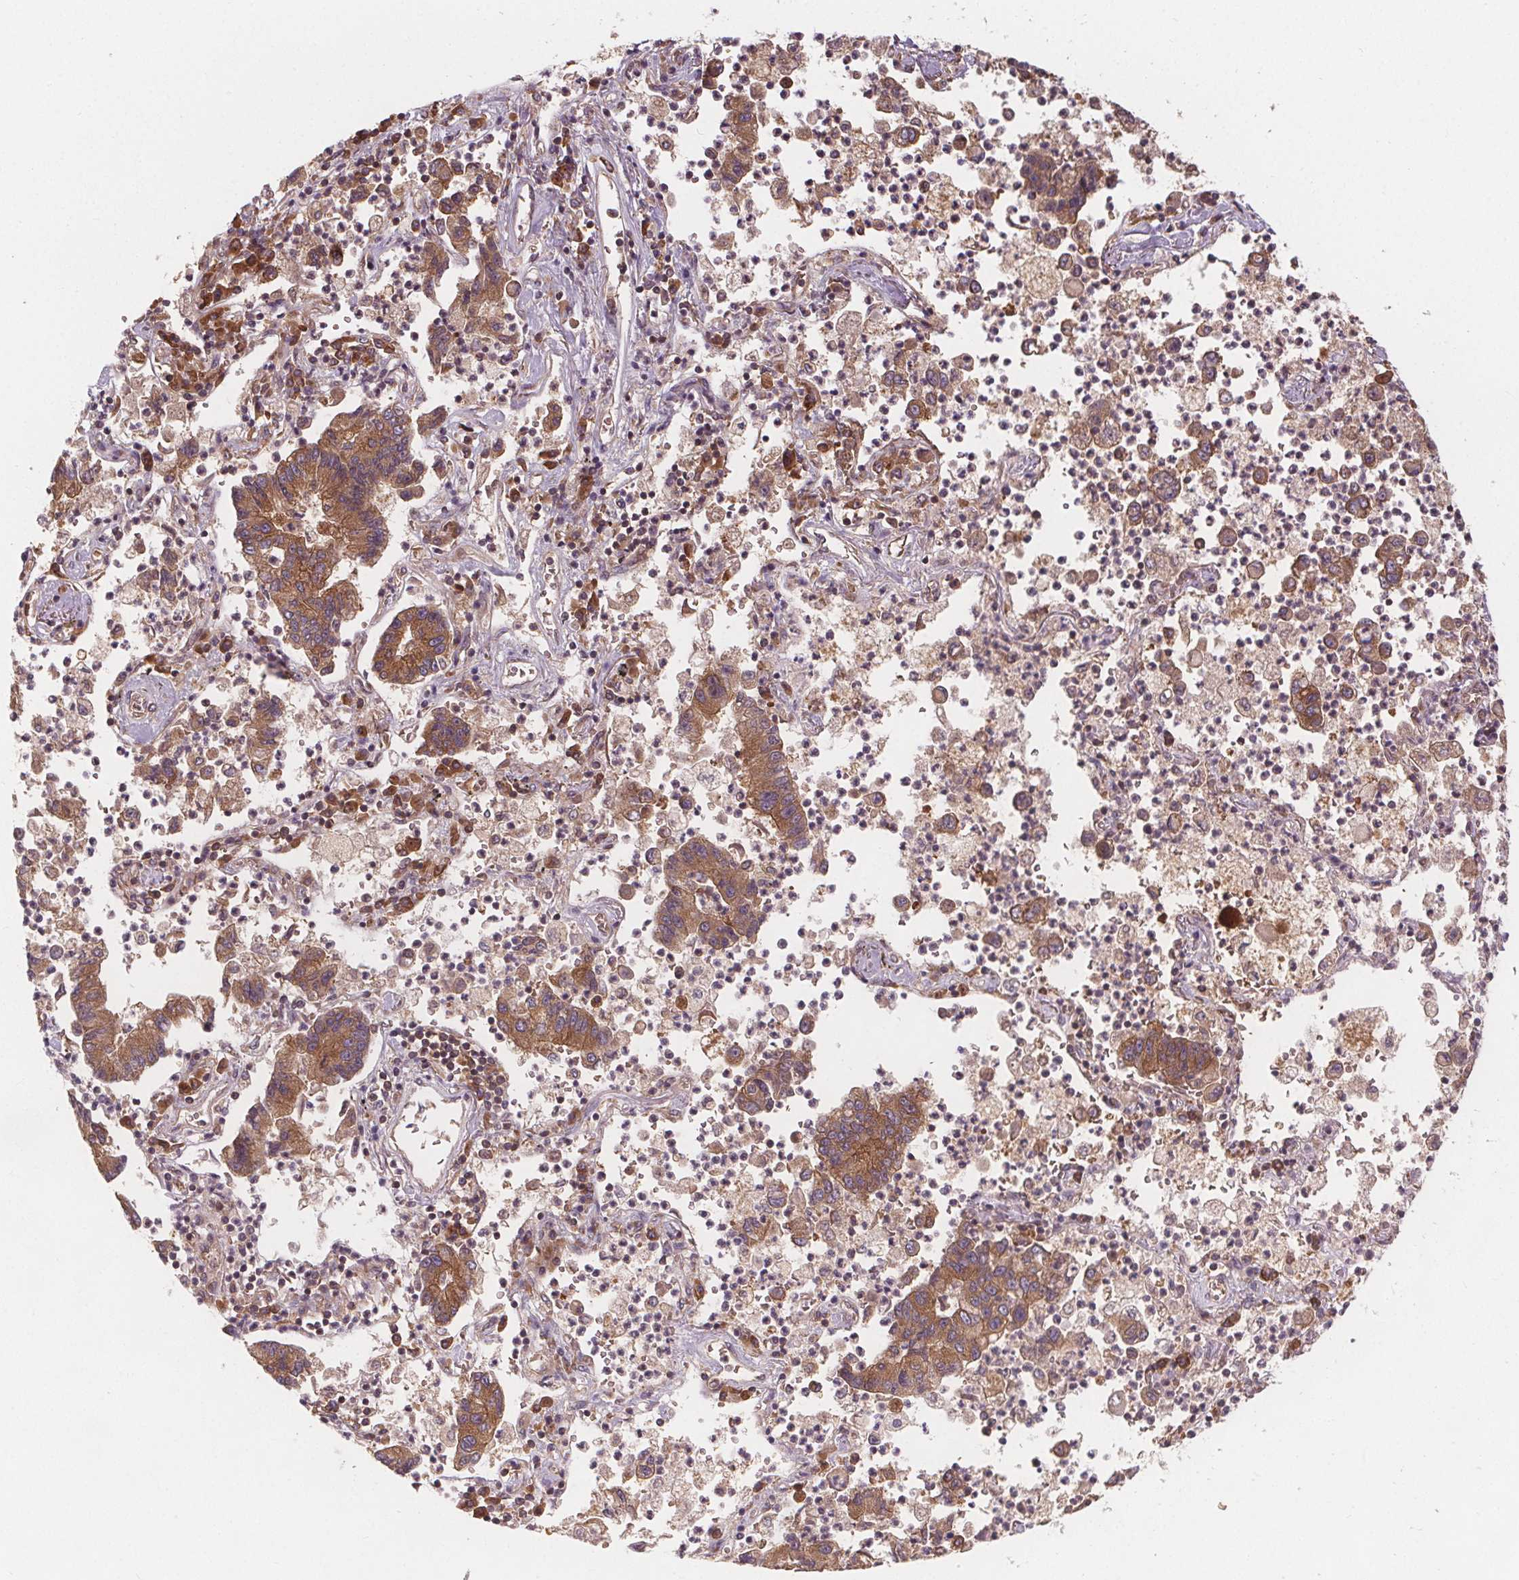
{"staining": {"intensity": "moderate", "quantity": ">75%", "location": "cytoplasmic/membranous"}, "tissue": "lung cancer", "cell_type": "Tumor cells", "image_type": "cancer", "snomed": [{"axis": "morphology", "description": "Adenocarcinoma, NOS"}, {"axis": "topography", "description": "Lung"}], "caption": "Protein staining reveals moderate cytoplasmic/membranous staining in approximately >75% of tumor cells in lung cancer. Nuclei are stained in blue.", "gene": "EIF3D", "patient": {"sex": "female", "age": 57}}